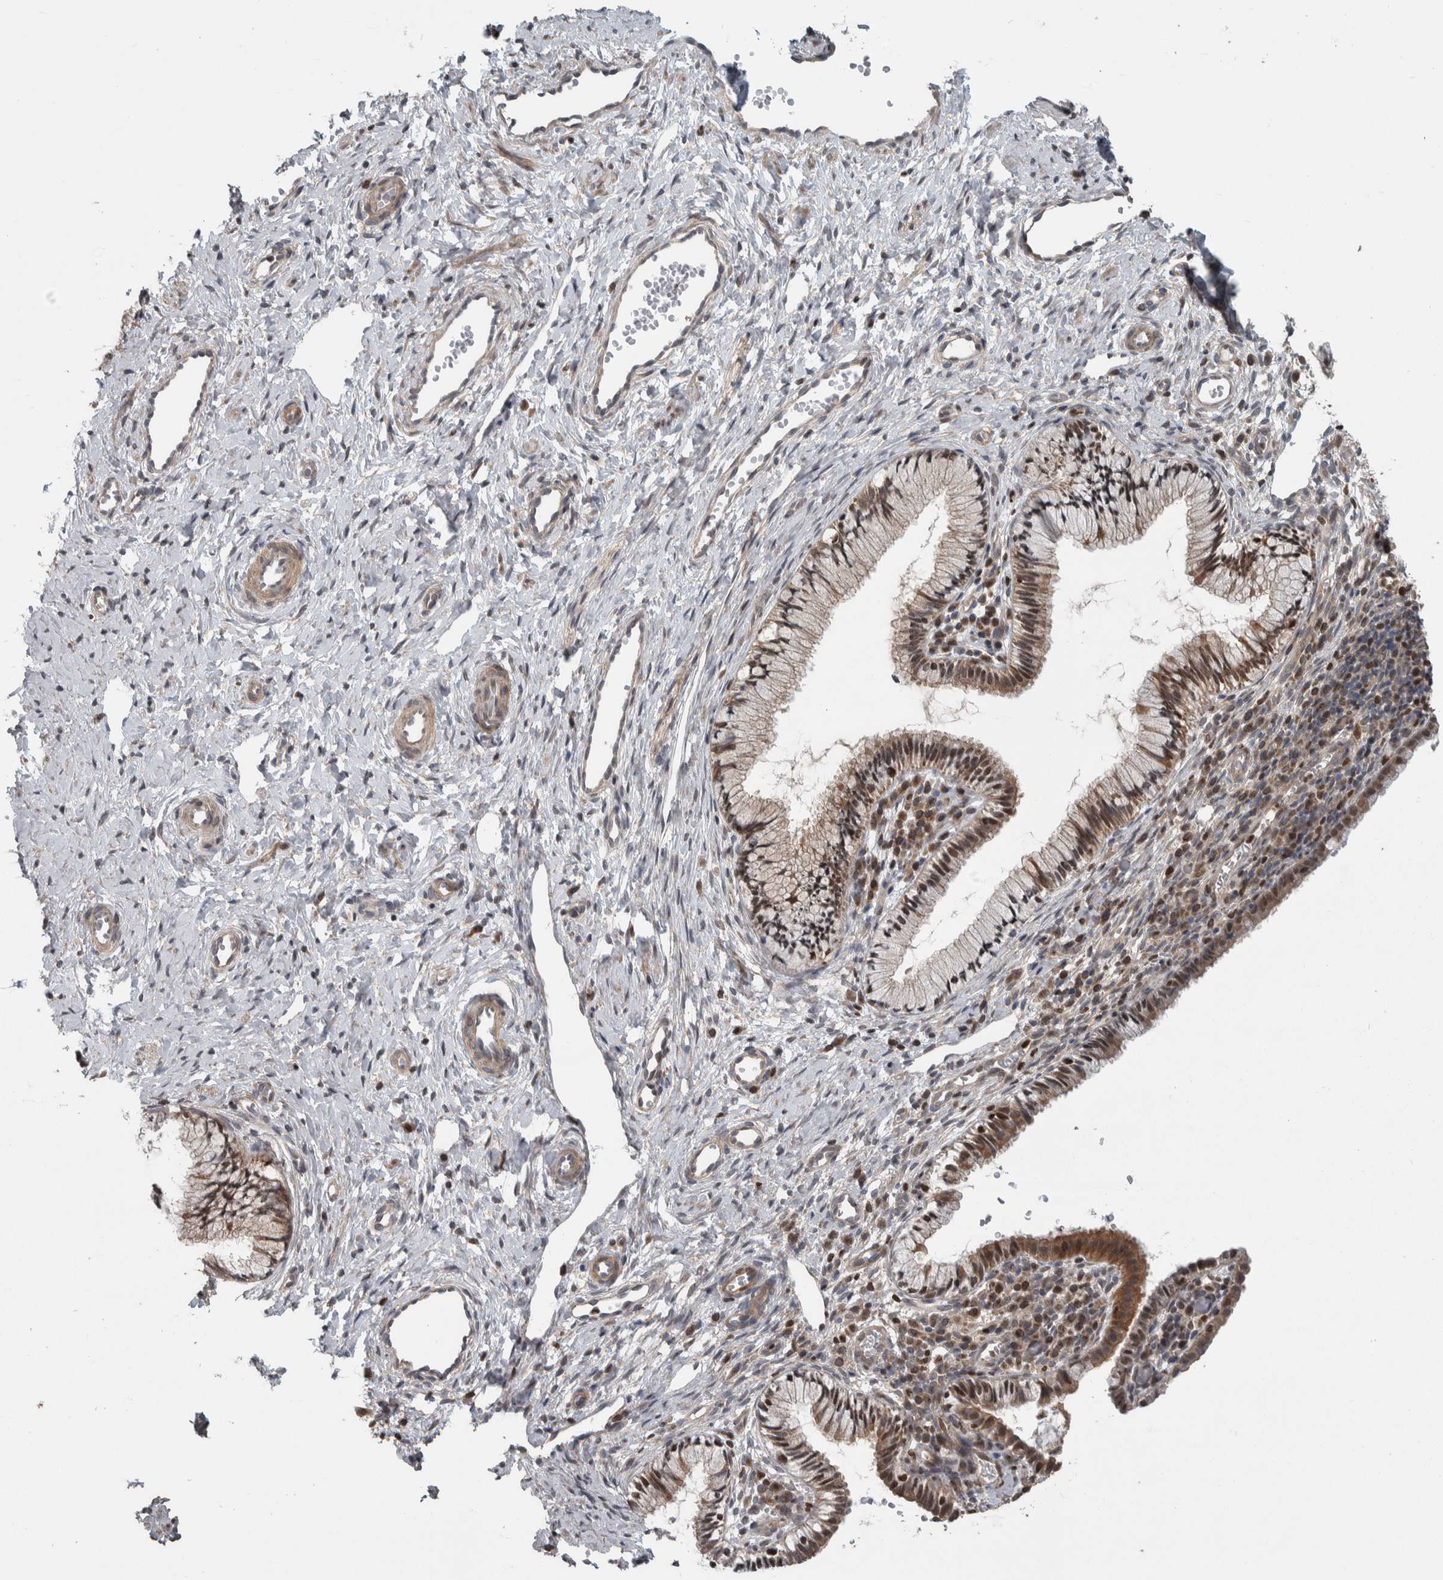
{"staining": {"intensity": "moderate", "quantity": "25%-75%", "location": "cytoplasmic/membranous,nuclear"}, "tissue": "cervix", "cell_type": "Glandular cells", "image_type": "normal", "snomed": [{"axis": "morphology", "description": "Normal tissue, NOS"}, {"axis": "topography", "description": "Cervix"}], "caption": "The histopathology image displays immunohistochemical staining of benign cervix. There is moderate cytoplasmic/membranous,nuclear positivity is present in about 25%-75% of glandular cells.", "gene": "CWC27", "patient": {"sex": "female", "age": 27}}